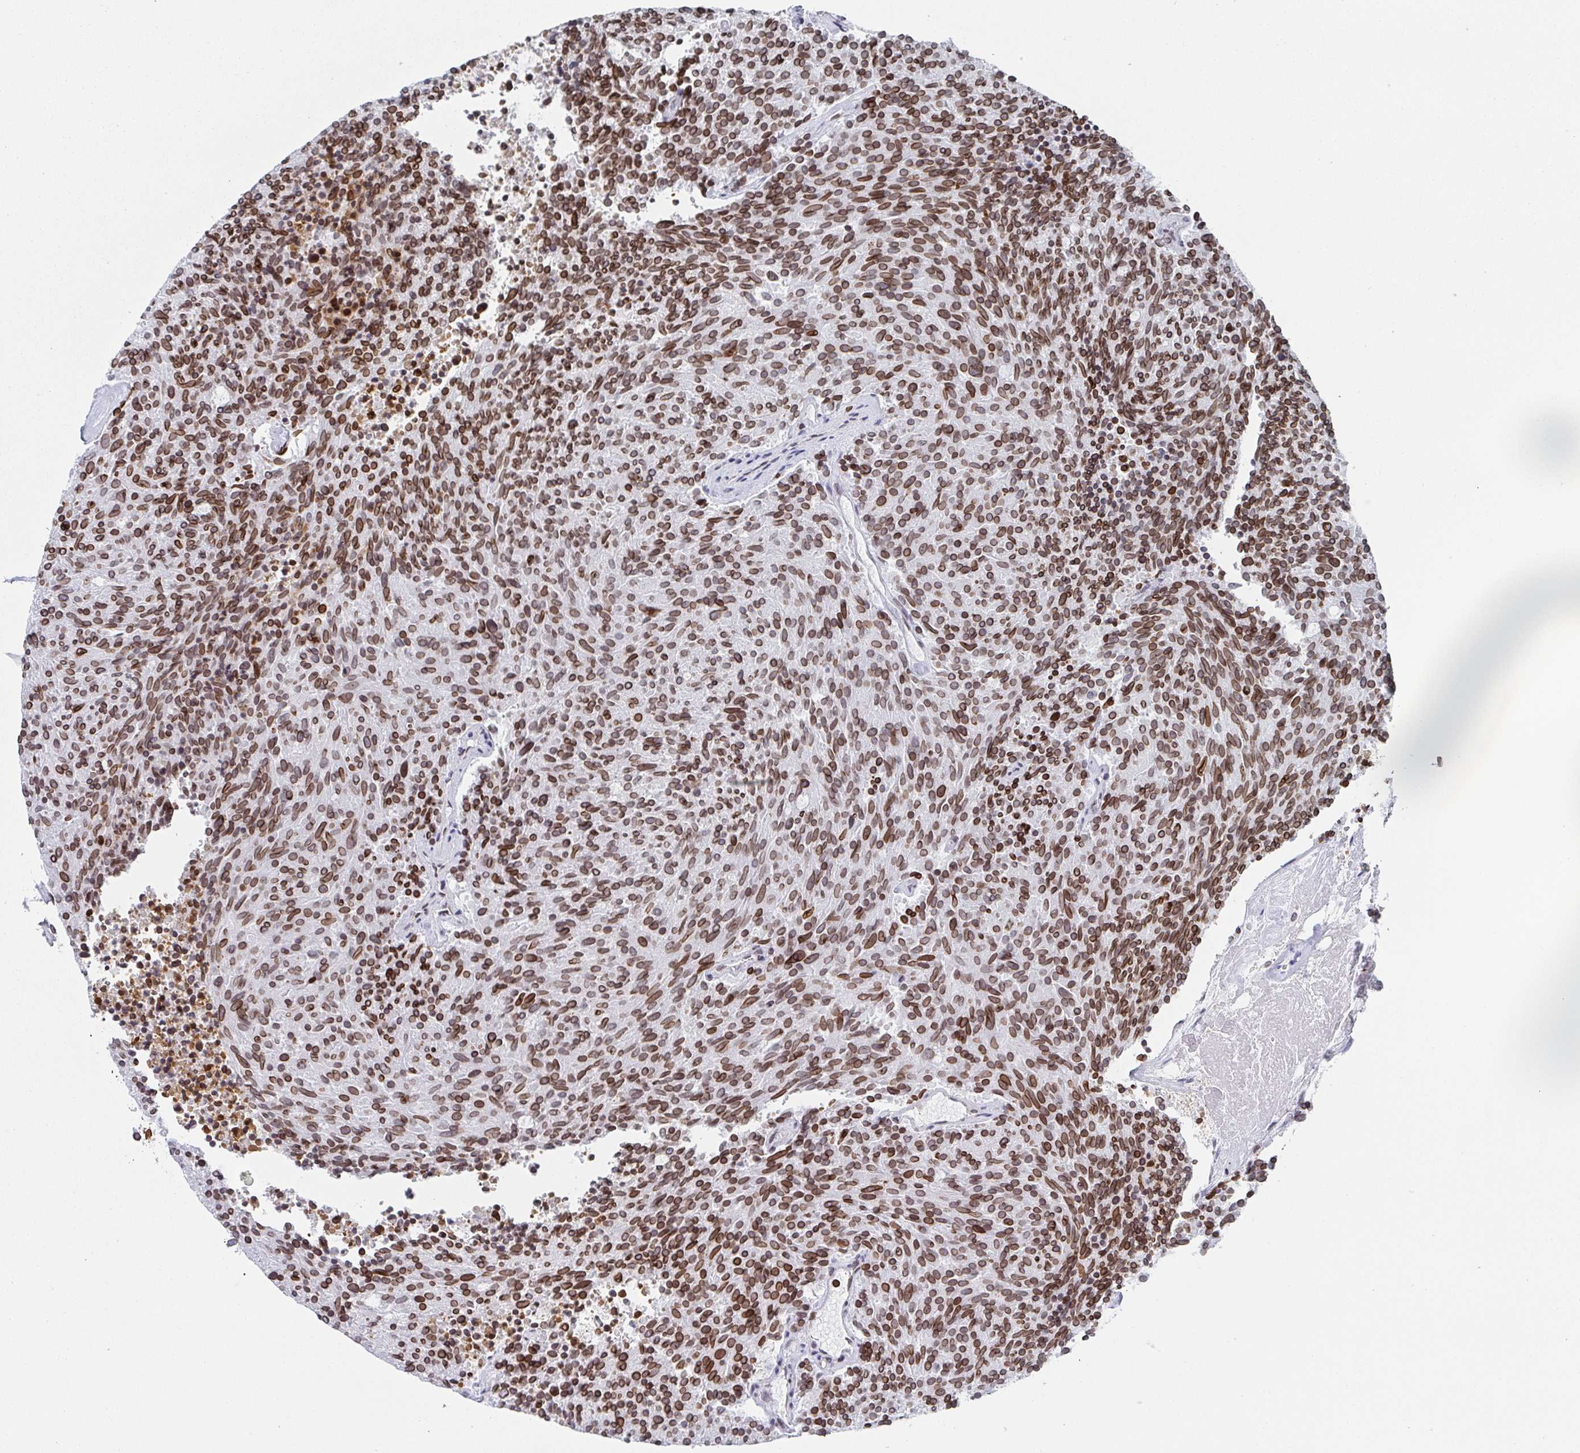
{"staining": {"intensity": "moderate", "quantity": ">75%", "location": "cytoplasmic/membranous,nuclear"}, "tissue": "carcinoid", "cell_type": "Tumor cells", "image_type": "cancer", "snomed": [{"axis": "morphology", "description": "Carcinoid, malignant, NOS"}, {"axis": "topography", "description": "Pancreas"}], "caption": "There is medium levels of moderate cytoplasmic/membranous and nuclear positivity in tumor cells of carcinoid, as demonstrated by immunohistochemical staining (brown color).", "gene": "BTBD7", "patient": {"sex": "female", "age": 54}}